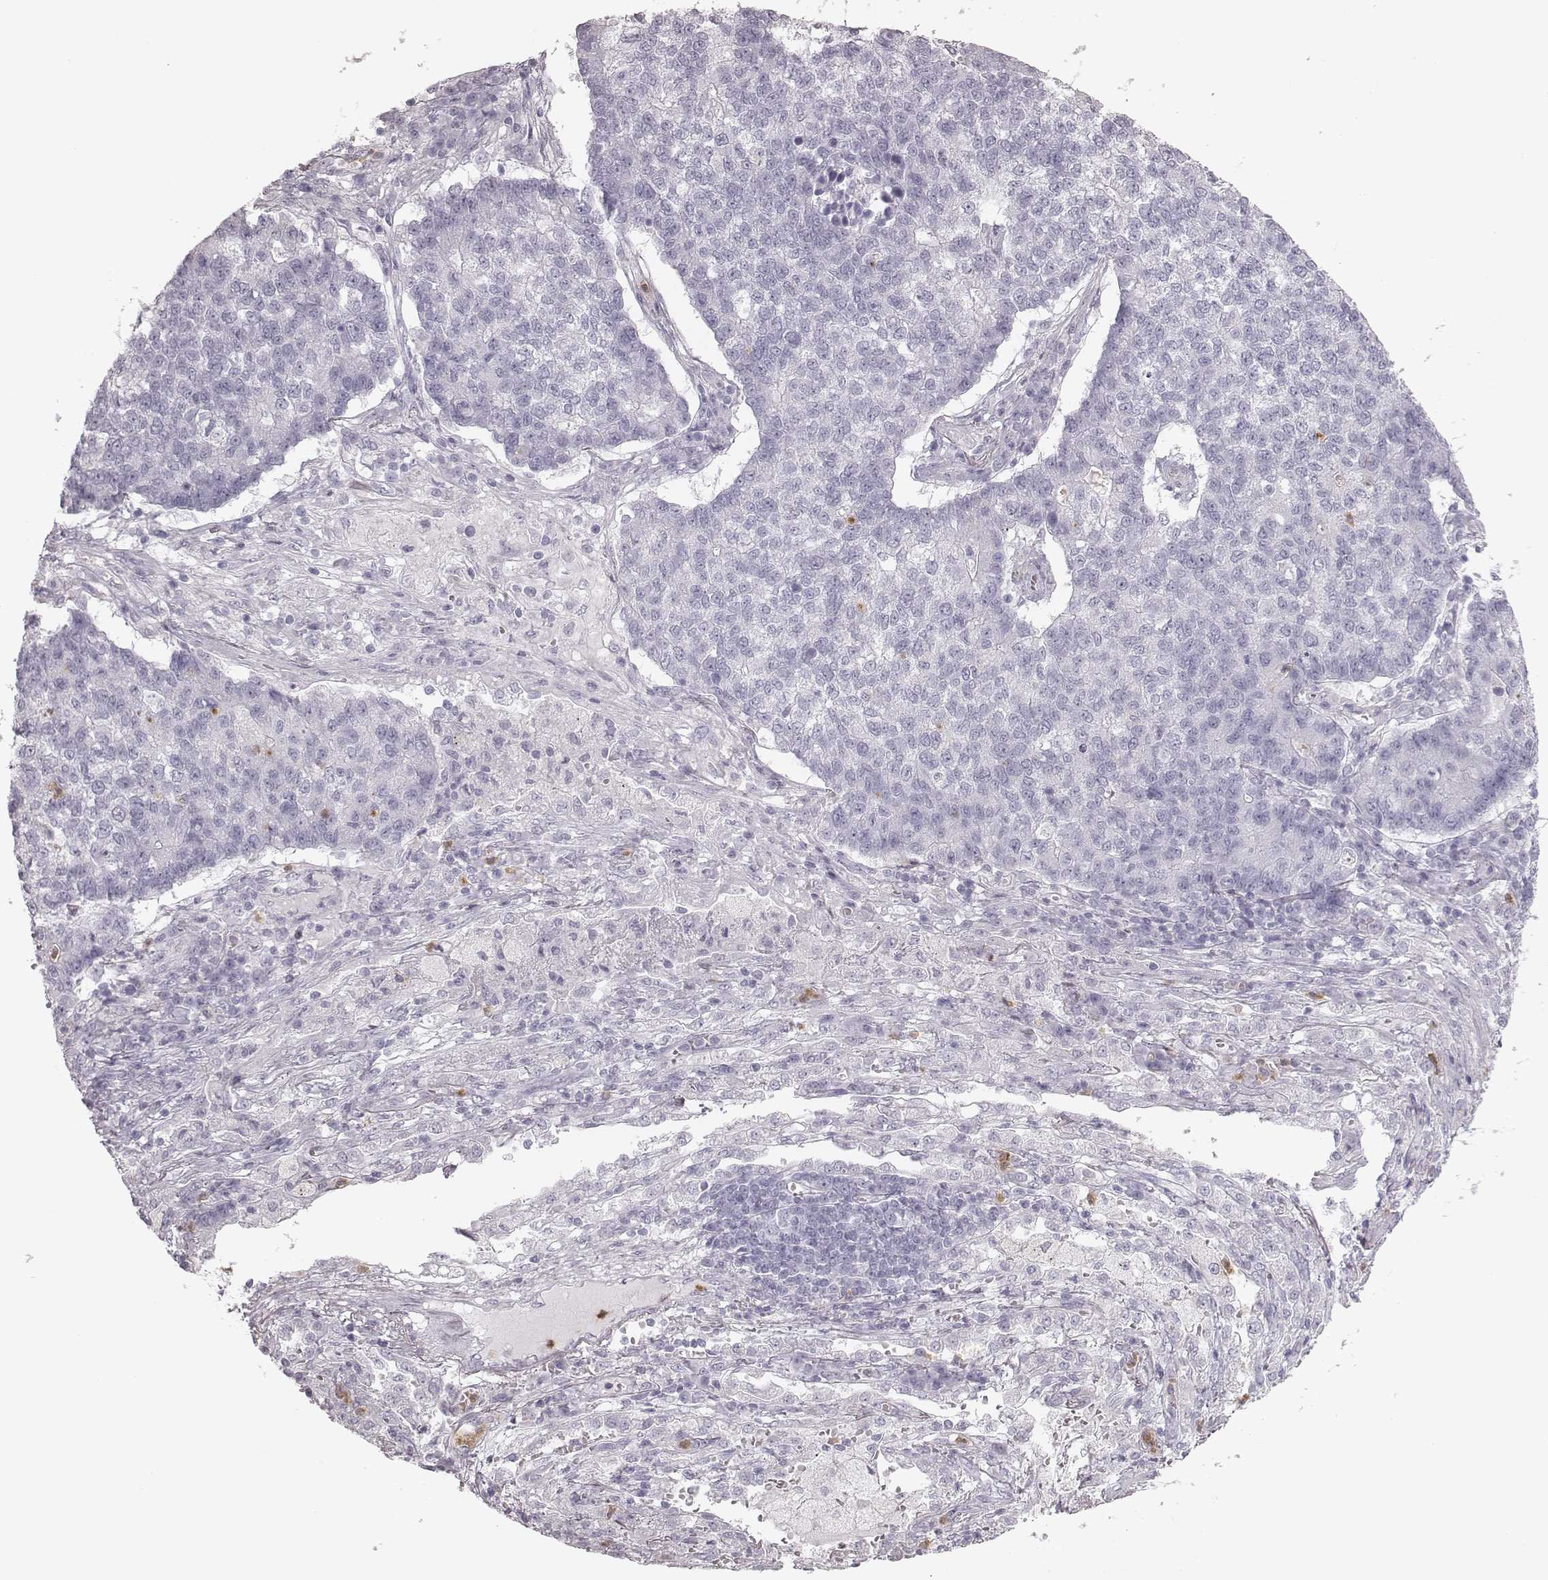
{"staining": {"intensity": "negative", "quantity": "none", "location": "none"}, "tissue": "lung cancer", "cell_type": "Tumor cells", "image_type": "cancer", "snomed": [{"axis": "morphology", "description": "Adenocarcinoma, NOS"}, {"axis": "topography", "description": "Lung"}], "caption": "DAB immunohistochemical staining of human lung cancer (adenocarcinoma) reveals no significant staining in tumor cells.", "gene": "ELANE", "patient": {"sex": "male", "age": 57}}